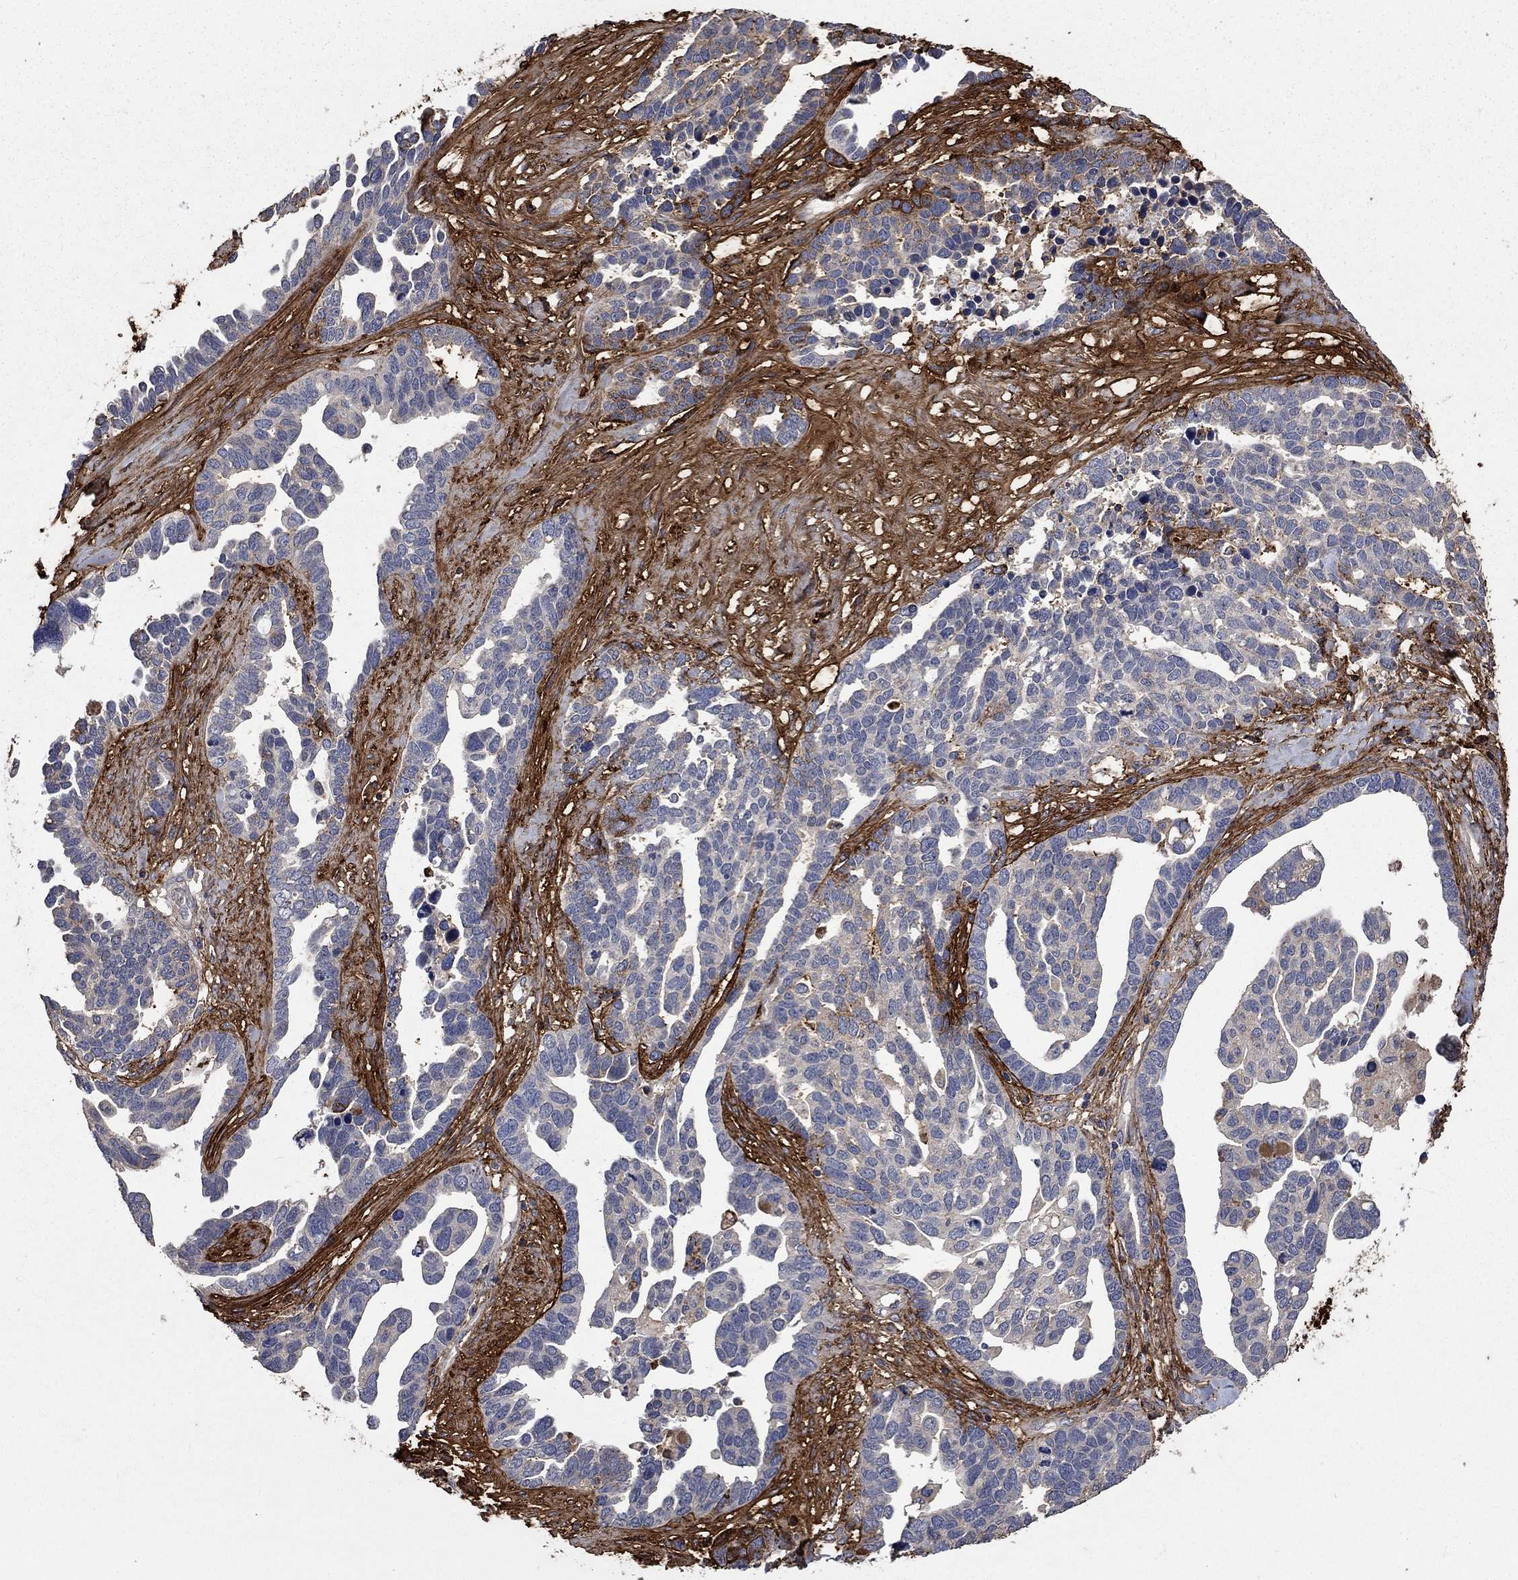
{"staining": {"intensity": "negative", "quantity": "none", "location": "none"}, "tissue": "ovarian cancer", "cell_type": "Tumor cells", "image_type": "cancer", "snomed": [{"axis": "morphology", "description": "Cystadenocarcinoma, serous, NOS"}, {"axis": "topography", "description": "Ovary"}], "caption": "Ovarian serous cystadenocarcinoma was stained to show a protein in brown. There is no significant expression in tumor cells.", "gene": "VCAN", "patient": {"sex": "female", "age": 54}}